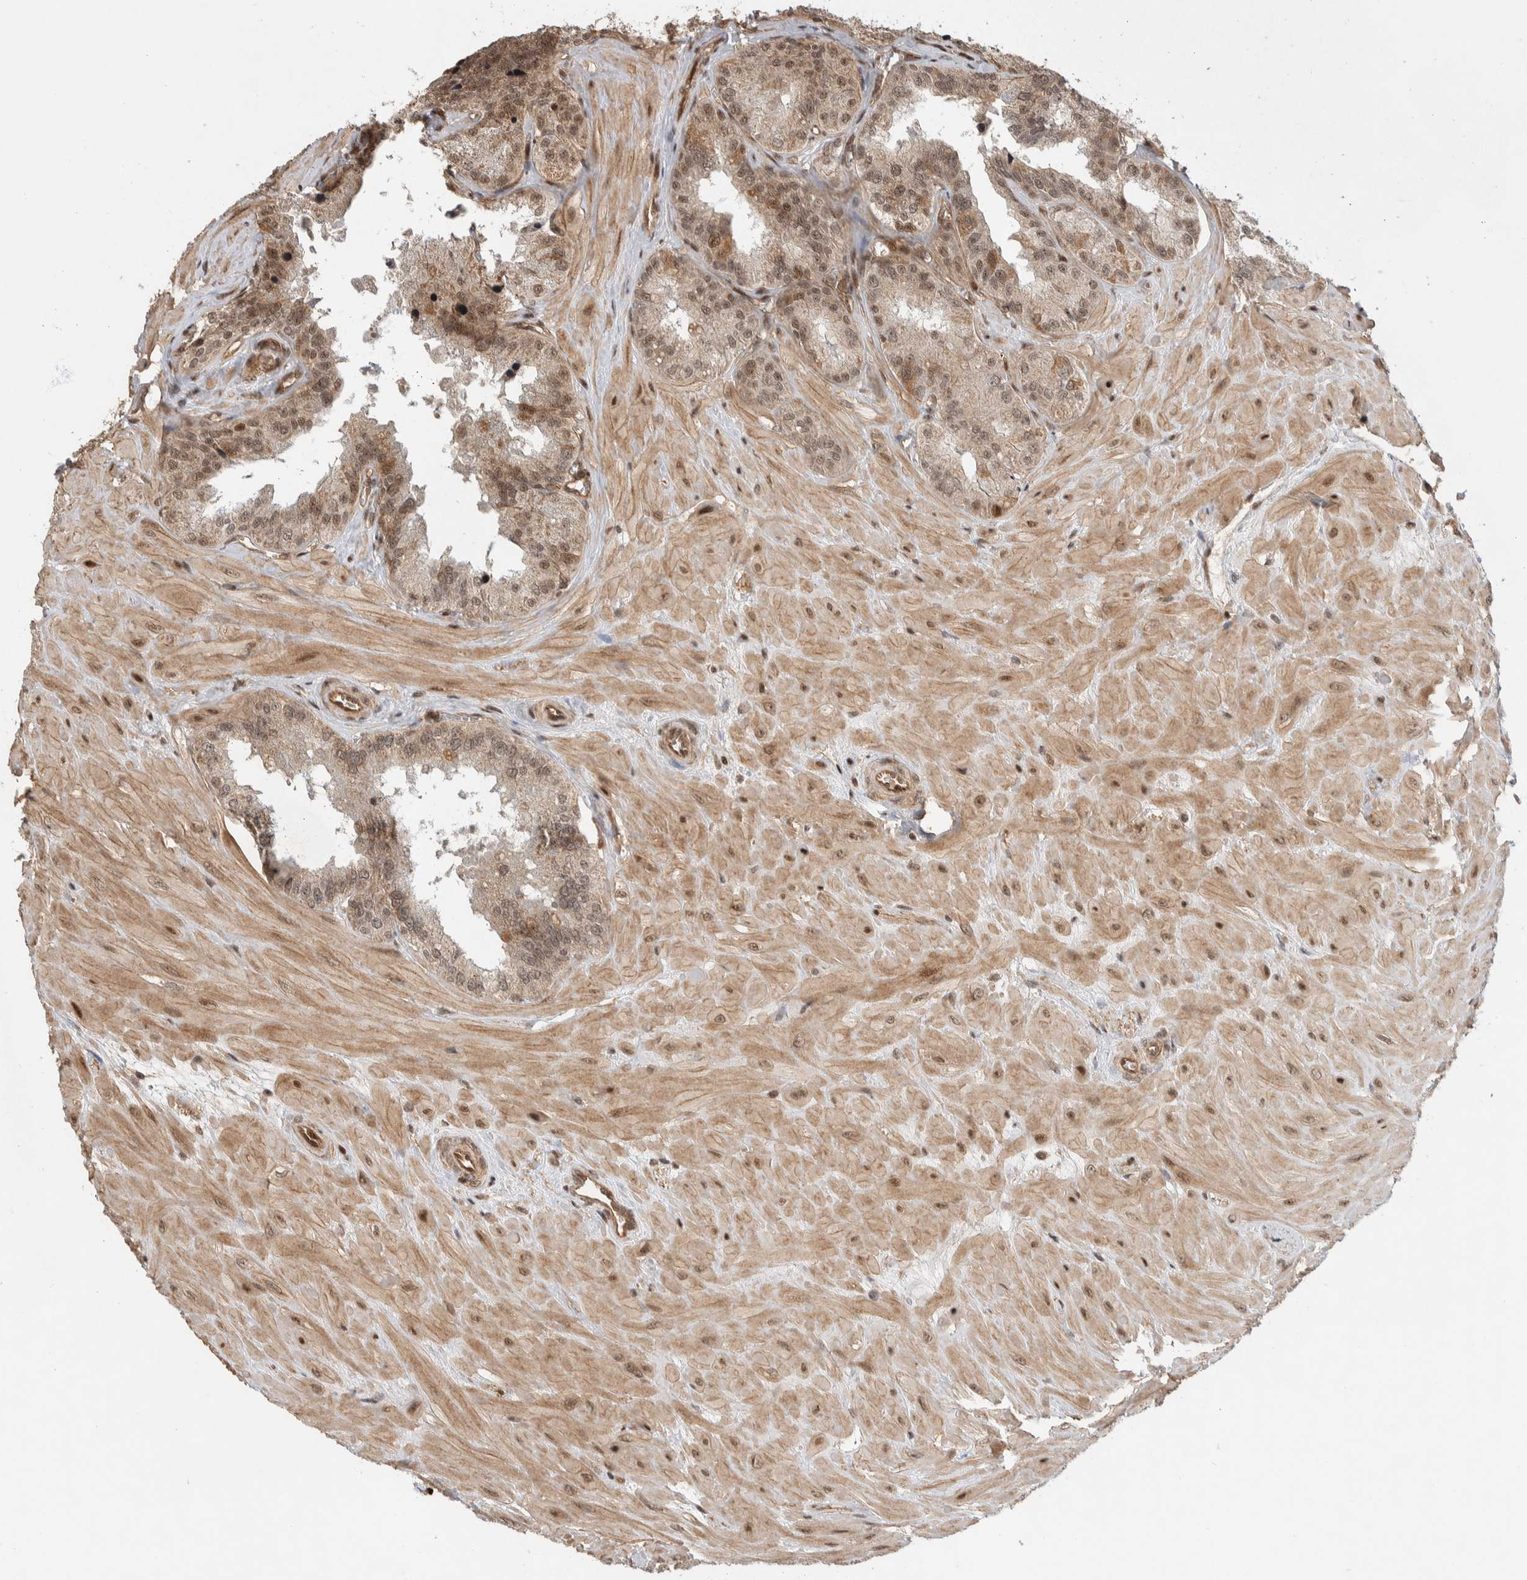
{"staining": {"intensity": "weak", "quantity": ">75%", "location": "cytoplasmic/membranous,nuclear"}, "tissue": "seminal vesicle", "cell_type": "Glandular cells", "image_type": "normal", "snomed": [{"axis": "morphology", "description": "Normal tissue, NOS"}, {"axis": "topography", "description": "Prostate"}, {"axis": "topography", "description": "Seminal veicle"}], "caption": "IHC photomicrograph of unremarkable human seminal vesicle stained for a protein (brown), which exhibits low levels of weak cytoplasmic/membranous,nuclear positivity in about >75% of glandular cells.", "gene": "TOR1B", "patient": {"sex": "male", "age": 51}}